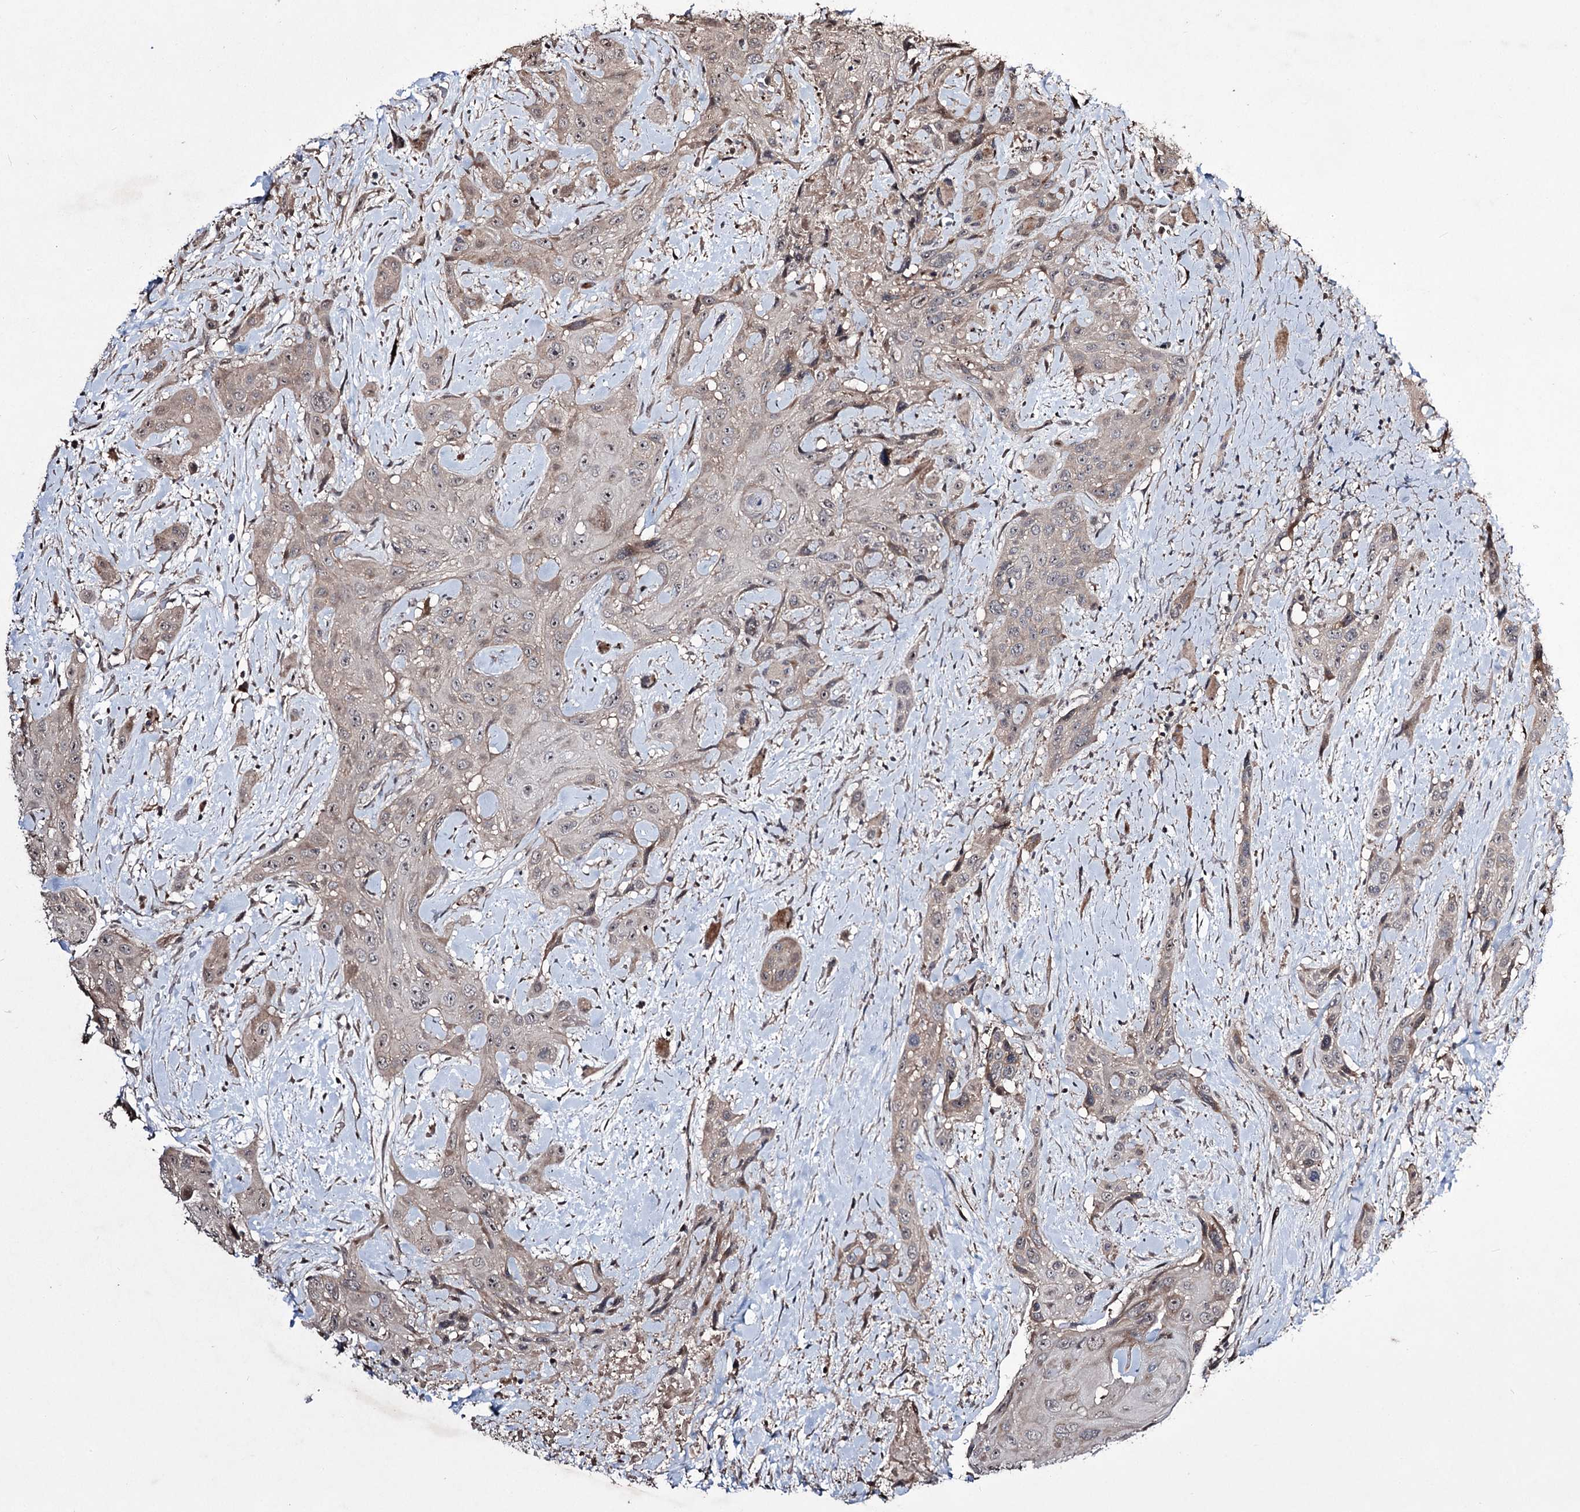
{"staining": {"intensity": "weak", "quantity": "25%-75%", "location": "cytoplasmic/membranous"}, "tissue": "head and neck cancer", "cell_type": "Tumor cells", "image_type": "cancer", "snomed": [{"axis": "morphology", "description": "Squamous cell carcinoma, NOS"}, {"axis": "topography", "description": "Head-Neck"}], "caption": "Immunohistochemical staining of head and neck cancer (squamous cell carcinoma) shows low levels of weak cytoplasmic/membranous positivity in about 25%-75% of tumor cells.", "gene": "CPNE8", "patient": {"sex": "male", "age": 81}}